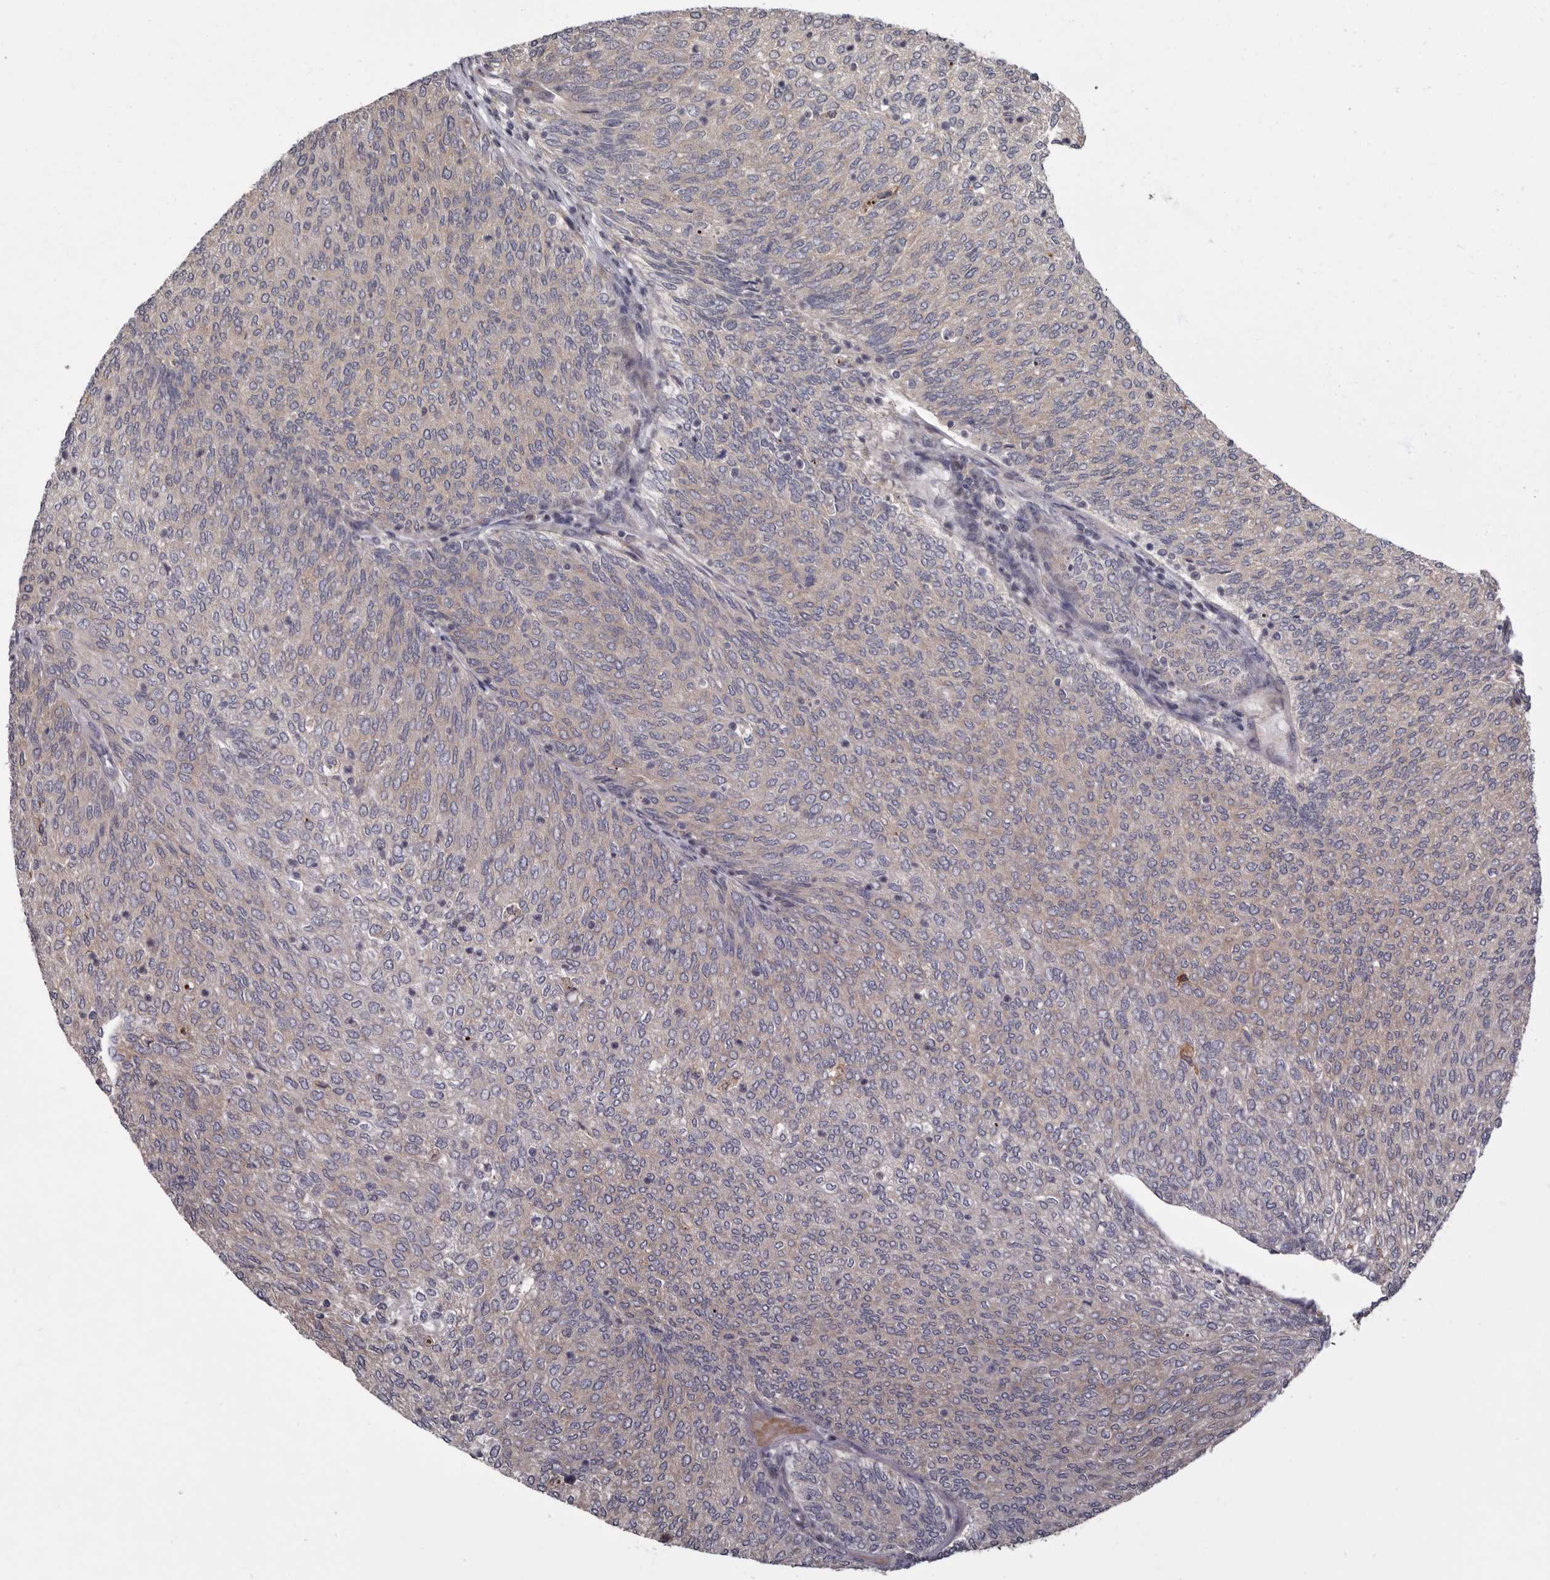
{"staining": {"intensity": "weak", "quantity": "<25%", "location": "cytoplasmic/membranous"}, "tissue": "urothelial cancer", "cell_type": "Tumor cells", "image_type": "cancer", "snomed": [{"axis": "morphology", "description": "Urothelial carcinoma, Low grade"}, {"axis": "topography", "description": "Urinary bladder"}], "caption": "IHC histopathology image of neoplastic tissue: human urothelial cancer stained with DAB (3,3'-diaminobenzidine) shows no significant protein positivity in tumor cells. Brightfield microscopy of immunohistochemistry stained with DAB (brown) and hematoxylin (blue), captured at high magnification.", "gene": "FGFR4", "patient": {"sex": "female", "age": 79}}